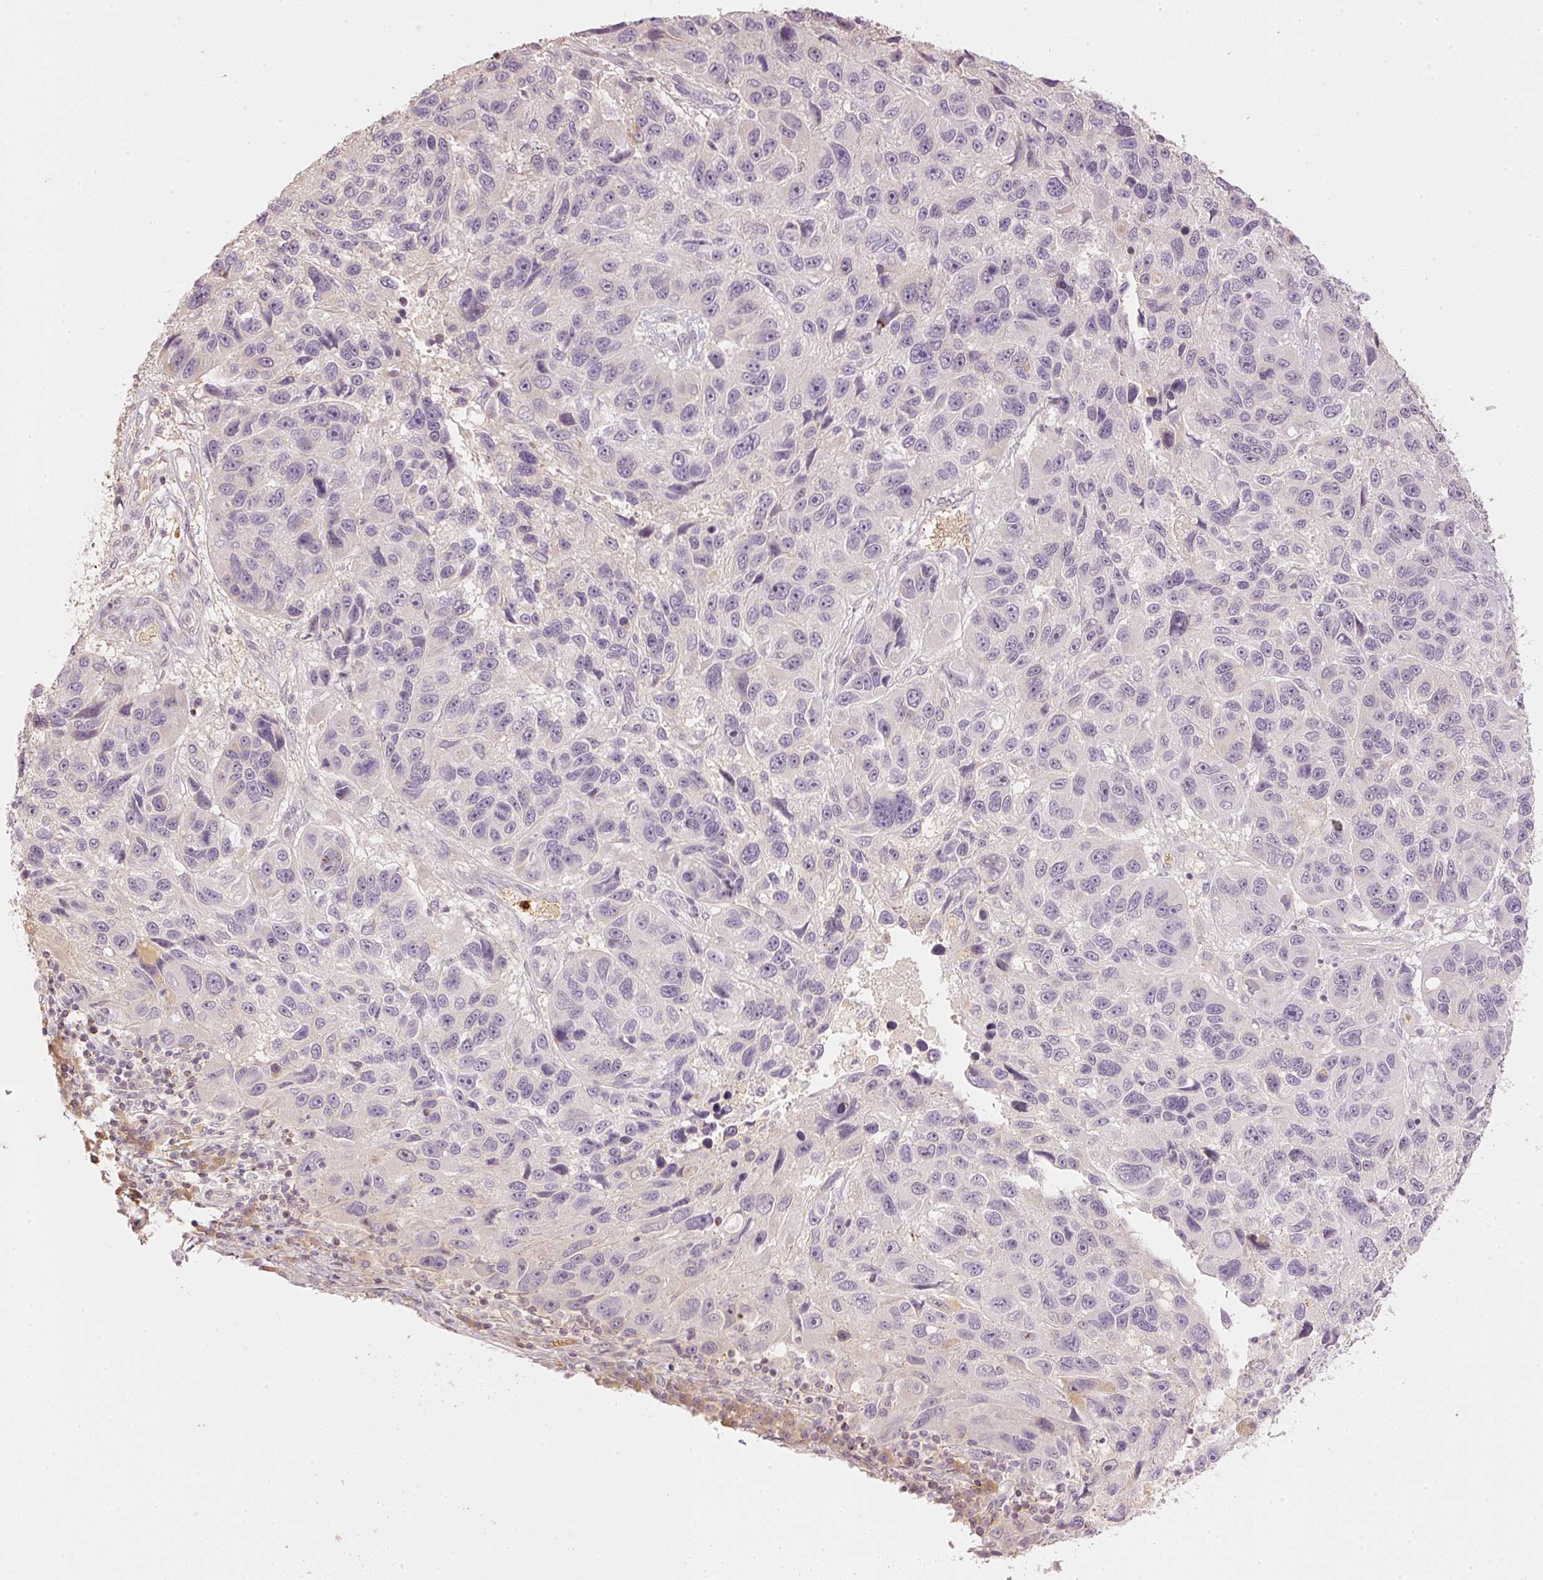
{"staining": {"intensity": "negative", "quantity": "none", "location": "none"}, "tissue": "melanoma", "cell_type": "Tumor cells", "image_type": "cancer", "snomed": [{"axis": "morphology", "description": "Malignant melanoma, NOS"}, {"axis": "topography", "description": "Skin"}], "caption": "This is a histopathology image of immunohistochemistry (IHC) staining of melanoma, which shows no positivity in tumor cells. (Immunohistochemistry, brightfield microscopy, high magnification).", "gene": "GZMA", "patient": {"sex": "male", "age": 53}}